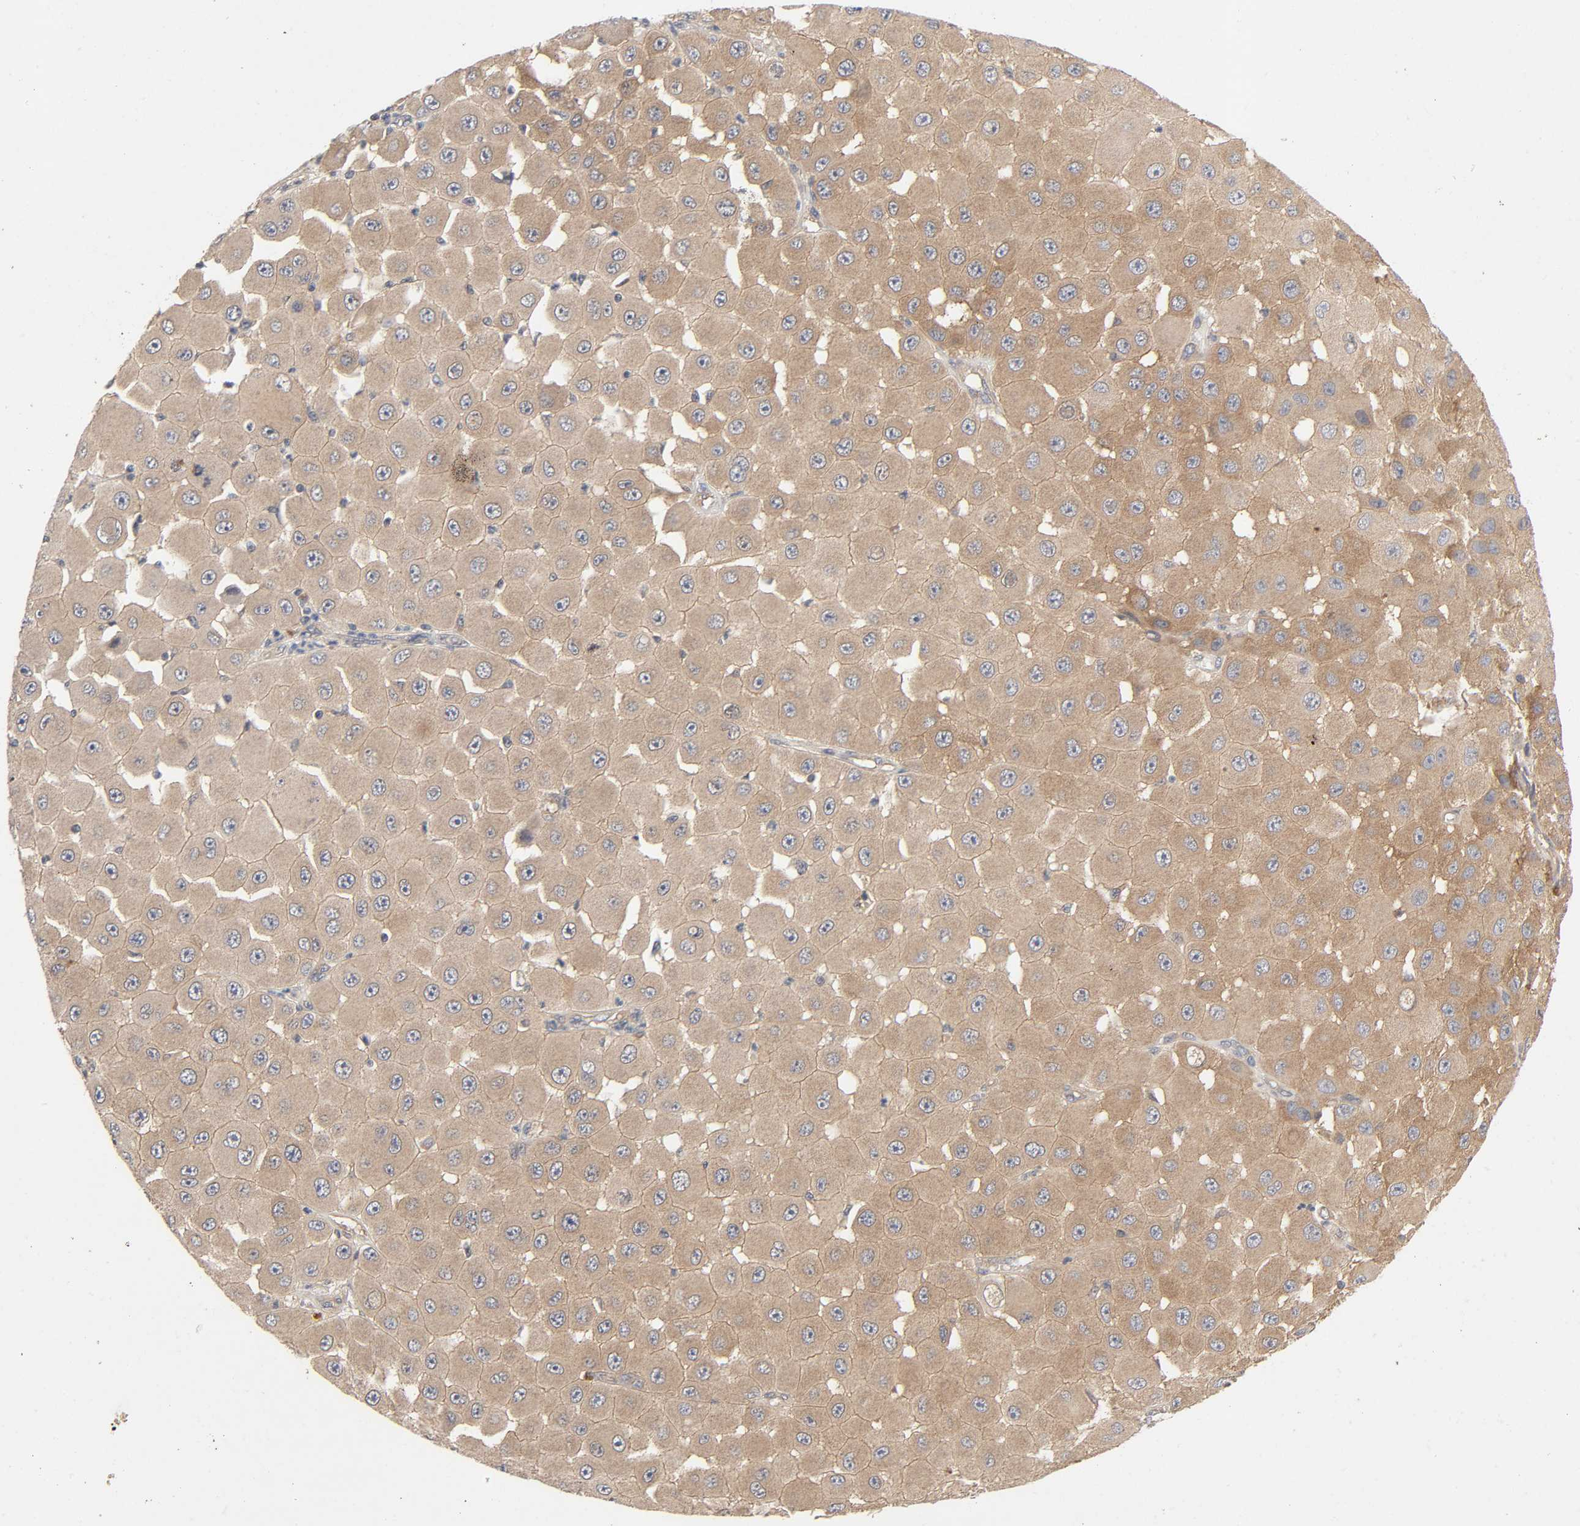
{"staining": {"intensity": "moderate", "quantity": ">75%", "location": "cytoplasmic/membranous"}, "tissue": "melanoma", "cell_type": "Tumor cells", "image_type": "cancer", "snomed": [{"axis": "morphology", "description": "Malignant melanoma, NOS"}, {"axis": "topography", "description": "Skin"}], "caption": "Melanoma stained for a protein (brown) displays moderate cytoplasmic/membranous positive staining in approximately >75% of tumor cells.", "gene": "CPB2", "patient": {"sex": "female", "age": 81}}